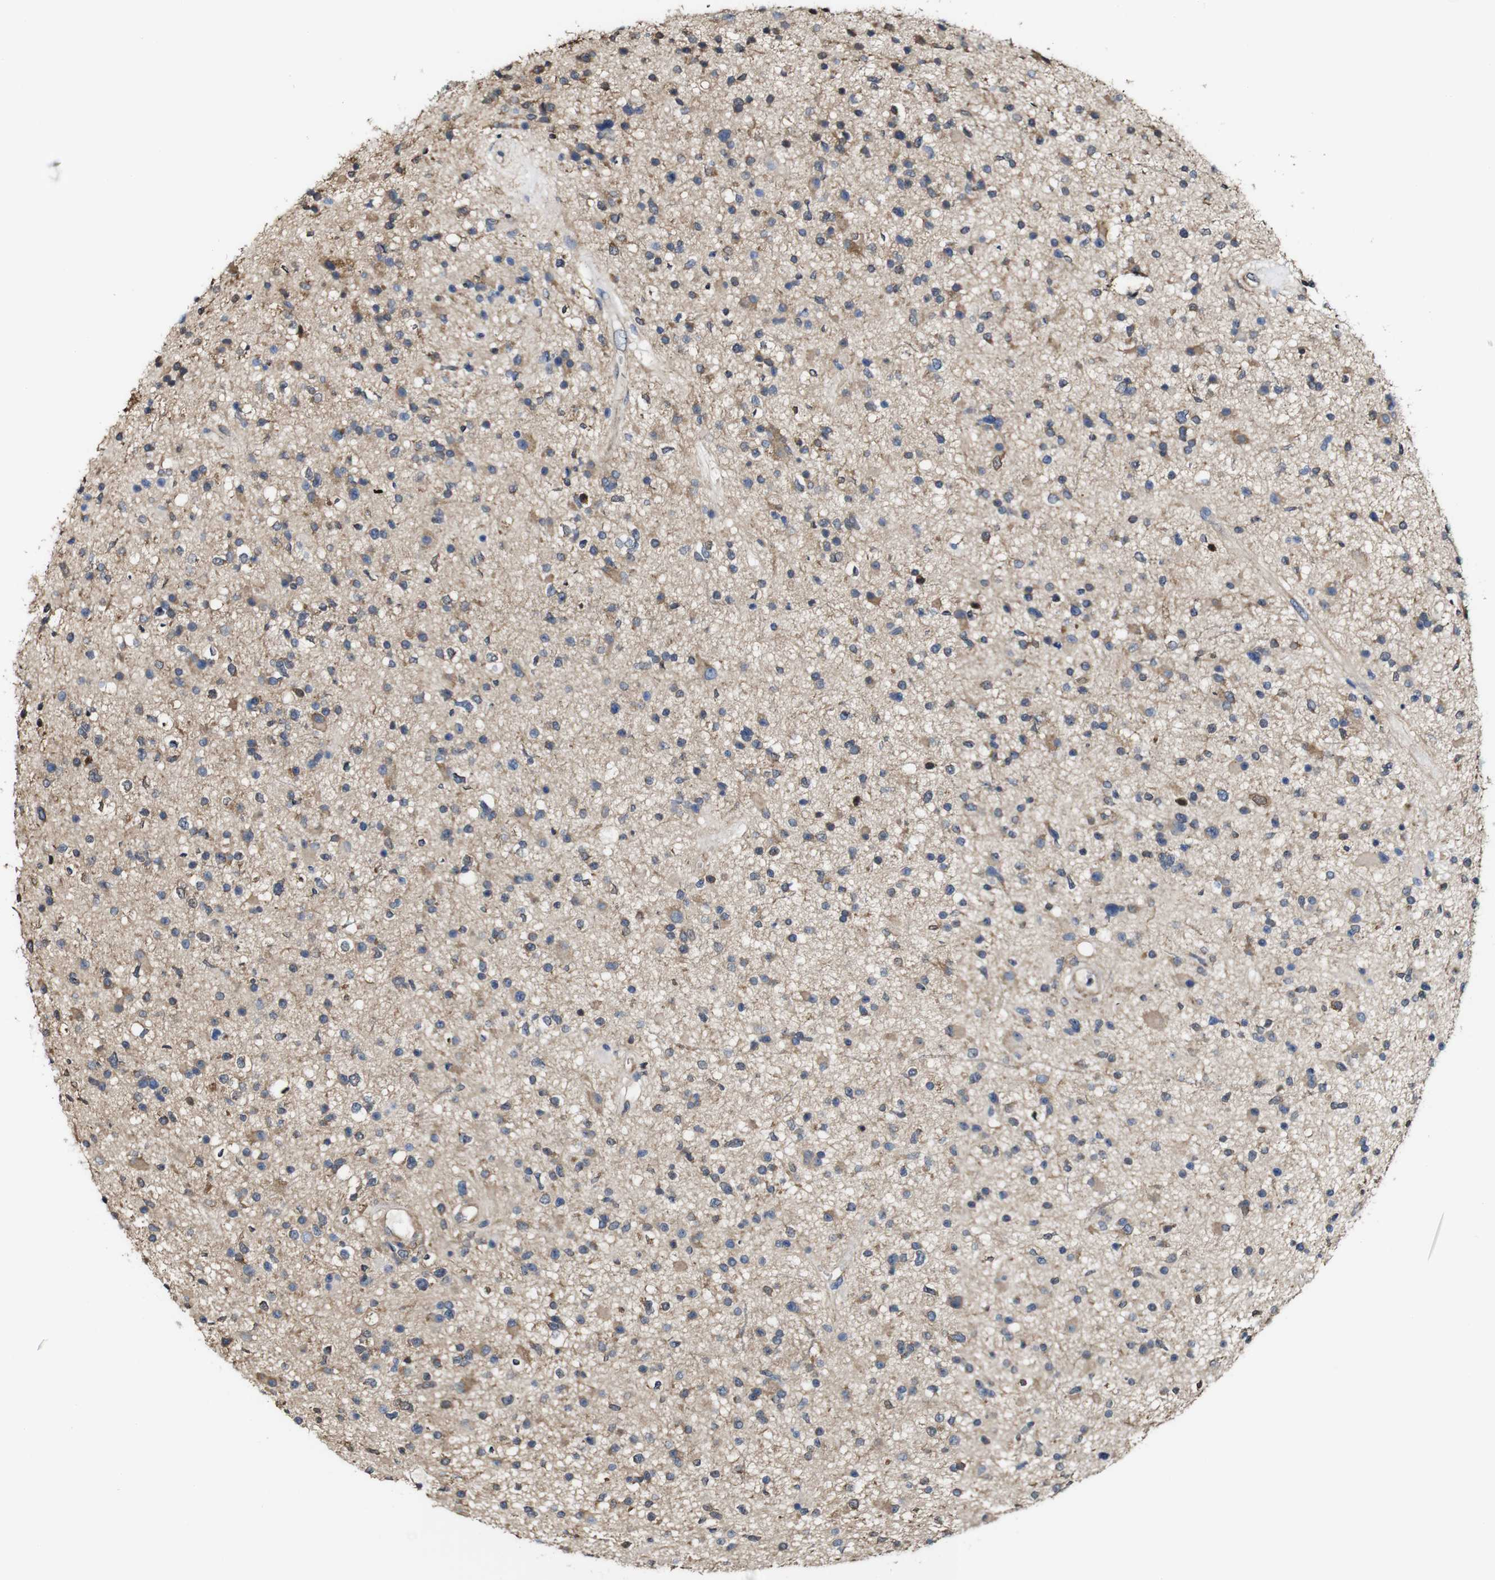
{"staining": {"intensity": "moderate", "quantity": "25%-75%", "location": "cytoplasmic/membranous"}, "tissue": "glioma", "cell_type": "Tumor cells", "image_type": "cancer", "snomed": [{"axis": "morphology", "description": "Glioma, malignant, High grade"}, {"axis": "topography", "description": "Brain"}], "caption": "Immunohistochemical staining of malignant glioma (high-grade) demonstrates moderate cytoplasmic/membranous protein positivity in approximately 25%-75% of tumor cells. (DAB IHC, brown staining for protein, blue staining for nuclei).", "gene": "PTPRR", "patient": {"sex": "male", "age": 33}}